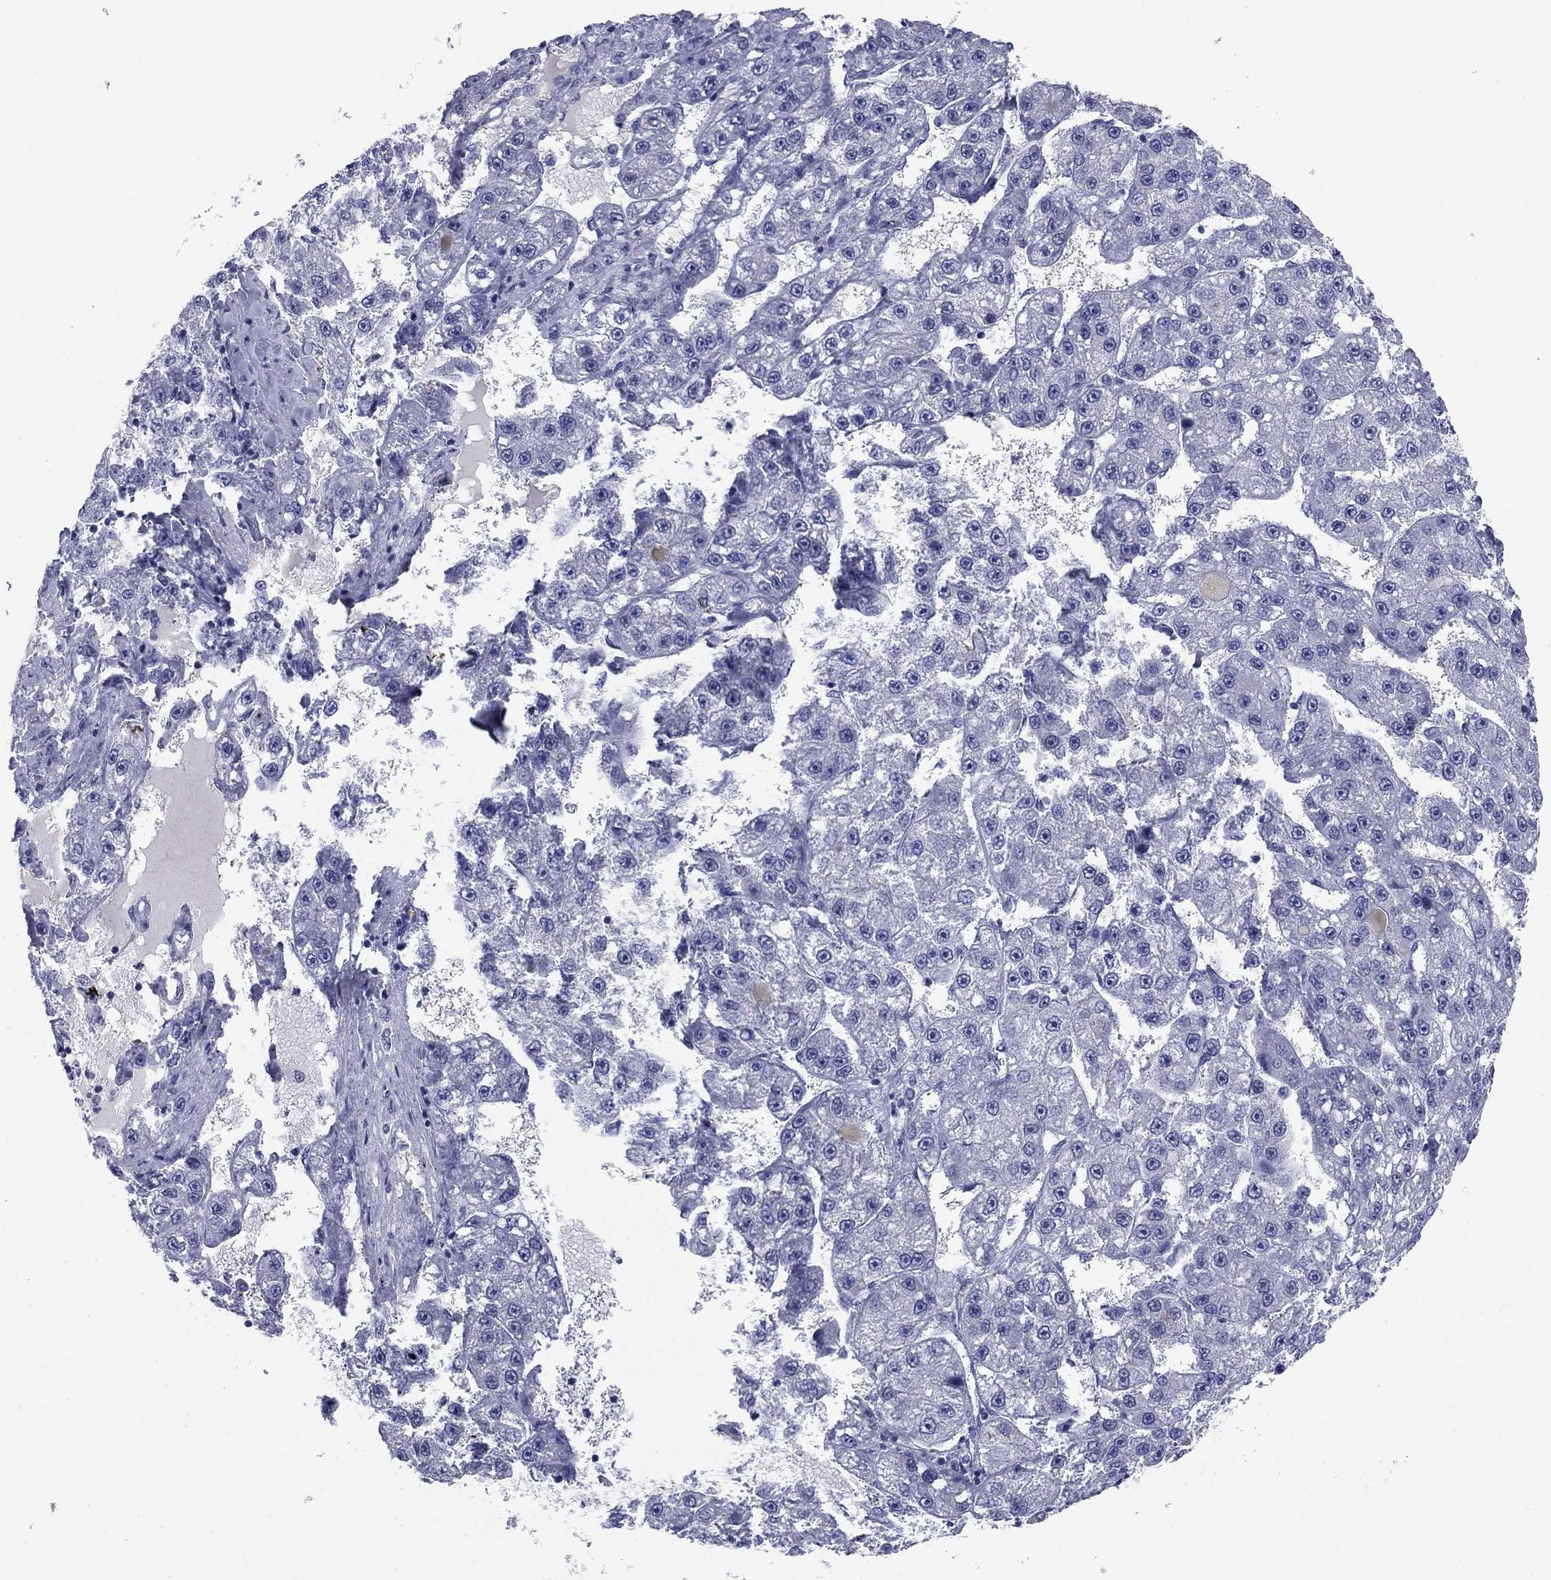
{"staining": {"intensity": "negative", "quantity": "none", "location": "none"}, "tissue": "liver cancer", "cell_type": "Tumor cells", "image_type": "cancer", "snomed": [{"axis": "morphology", "description": "Carcinoma, Hepatocellular, NOS"}, {"axis": "topography", "description": "Liver"}], "caption": "A histopathology image of liver cancer stained for a protein reveals no brown staining in tumor cells. (Stains: DAB immunohistochemistry (IHC) with hematoxylin counter stain, Microscopy: brightfield microscopy at high magnification).", "gene": "KCNH1", "patient": {"sex": "female", "age": 65}}